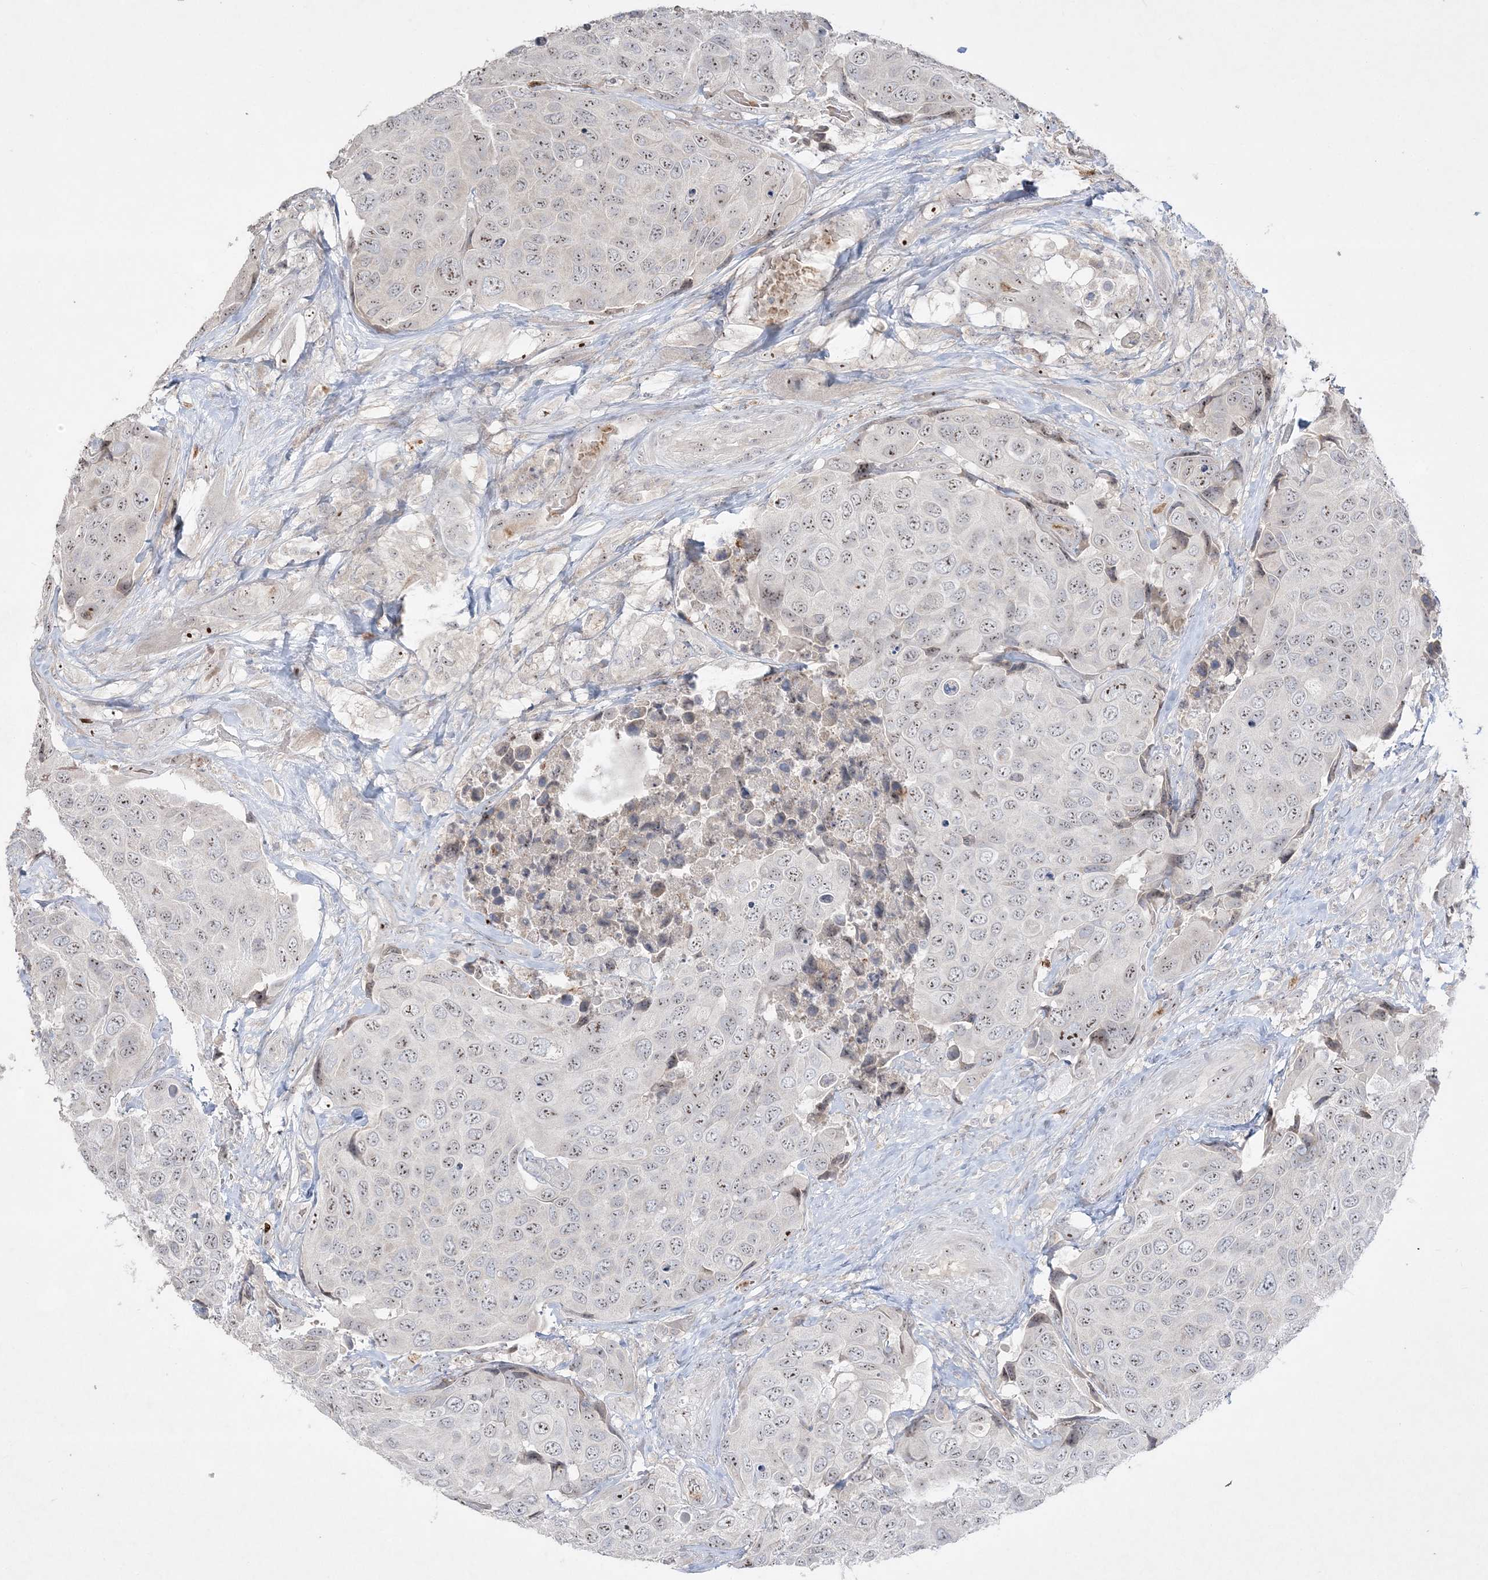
{"staining": {"intensity": "weak", "quantity": "25%-75%", "location": "nuclear"}, "tissue": "urothelial cancer", "cell_type": "Tumor cells", "image_type": "cancer", "snomed": [{"axis": "morphology", "description": "Urothelial carcinoma, High grade"}, {"axis": "topography", "description": "Urinary bladder"}], "caption": "Tumor cells show weak nuclear staining in about 25%-75% of cells in urothelial cancer. (DAB IHC, brown staining for protein, blue staining for nuclei).", "gene": "NOP16", "patient": {"sex": "male", "age": 74}}